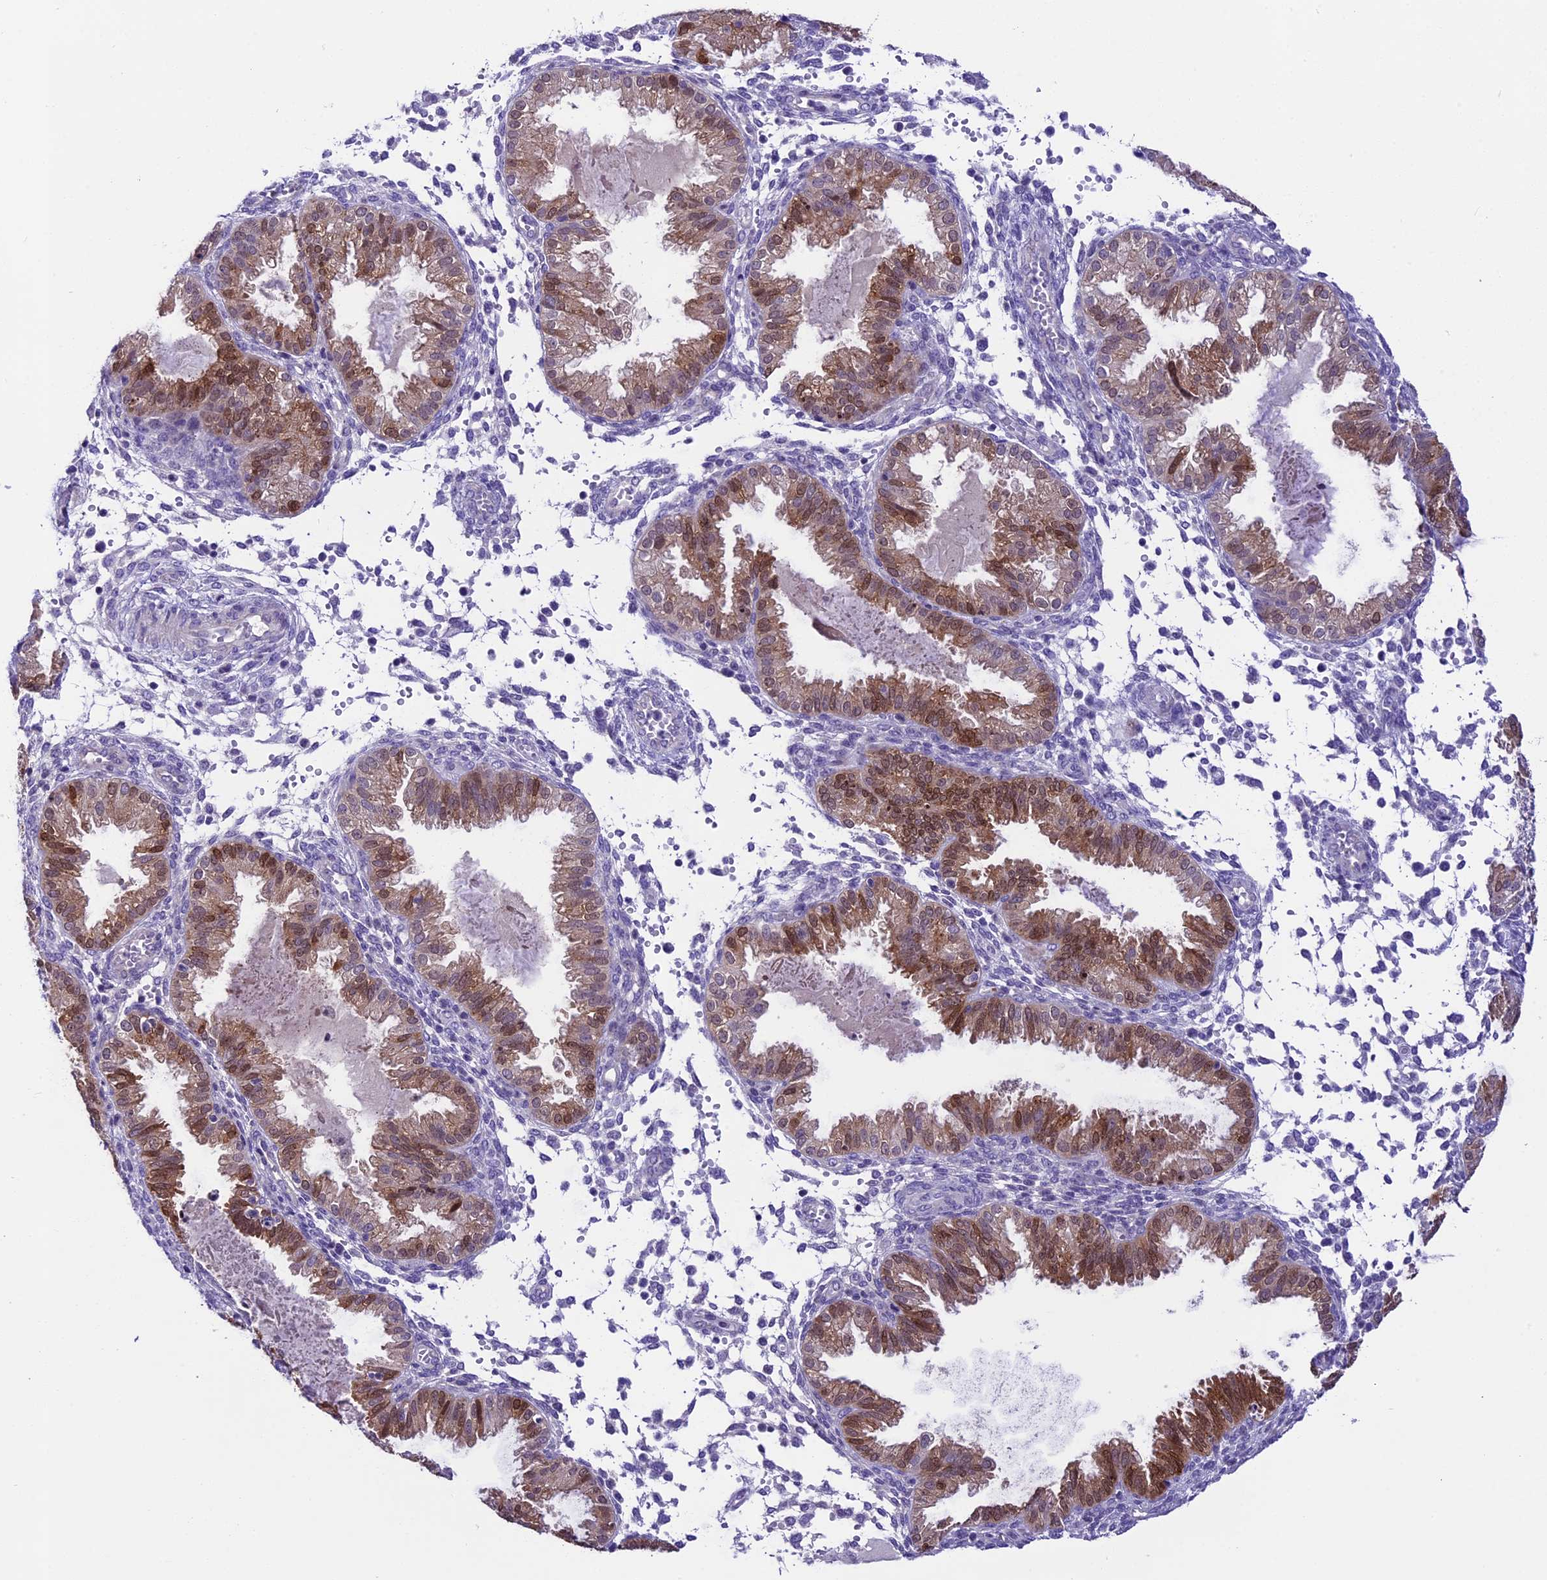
{"staining": {"intensity": "negative", "quantity": "none", "location": "none"}, "tissue": "endometrium", "cell_type": "Cells in endometrial stroma", "image_type": "normal", "snomed": [{"axis": "morphology", "description": "Normal tissue, NOS"}, {"axis": "topography", "description": "Endometrium"}], "caption": "There is no significant staining in cells in endometrial stroma of endometrium. Nuclei are stained in blue.", "gene": "PRR15", "patient": {"sex": "female", "age": 33}}